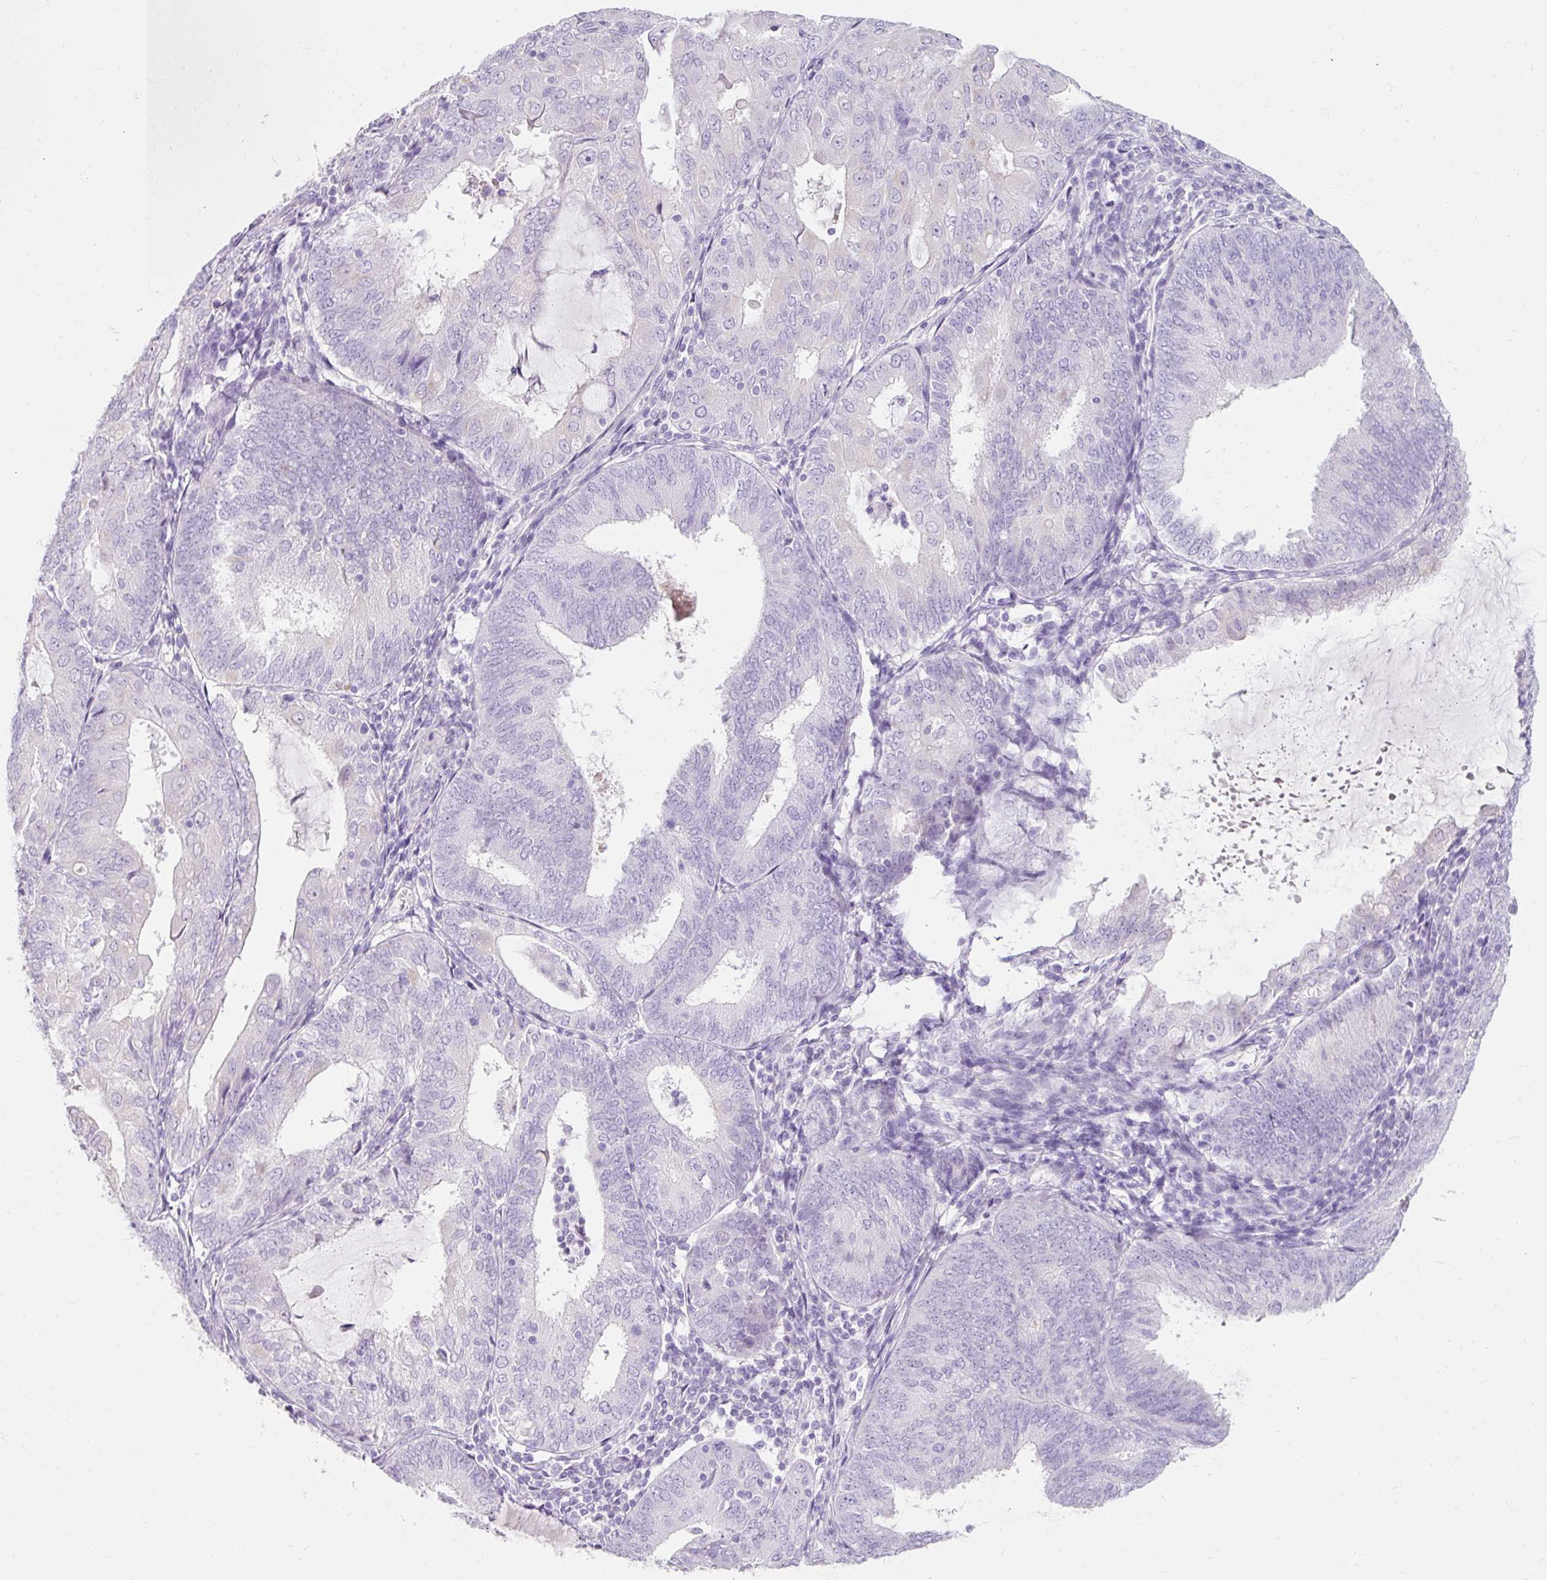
{"staining": {"intensity": "negative", "quantity": "none", "location": "none"}, "tissue": "endometrial cancer", "cell_type": "Tumor cells", "image_type": "cancer", "snomed": [{"axis": "morphology", "description": "Adenocarcinoma, NOS"}, {"axis": "topography", "description": "Endometrium"}], "caption": "Immunohistochemistry photomicrograph of endometrial adenocarcinoma stained for a protein (brown), which displays no expression in tumor cells.", "gene": "TMEM213", "patient": {"sex": "female", "age": 81}}